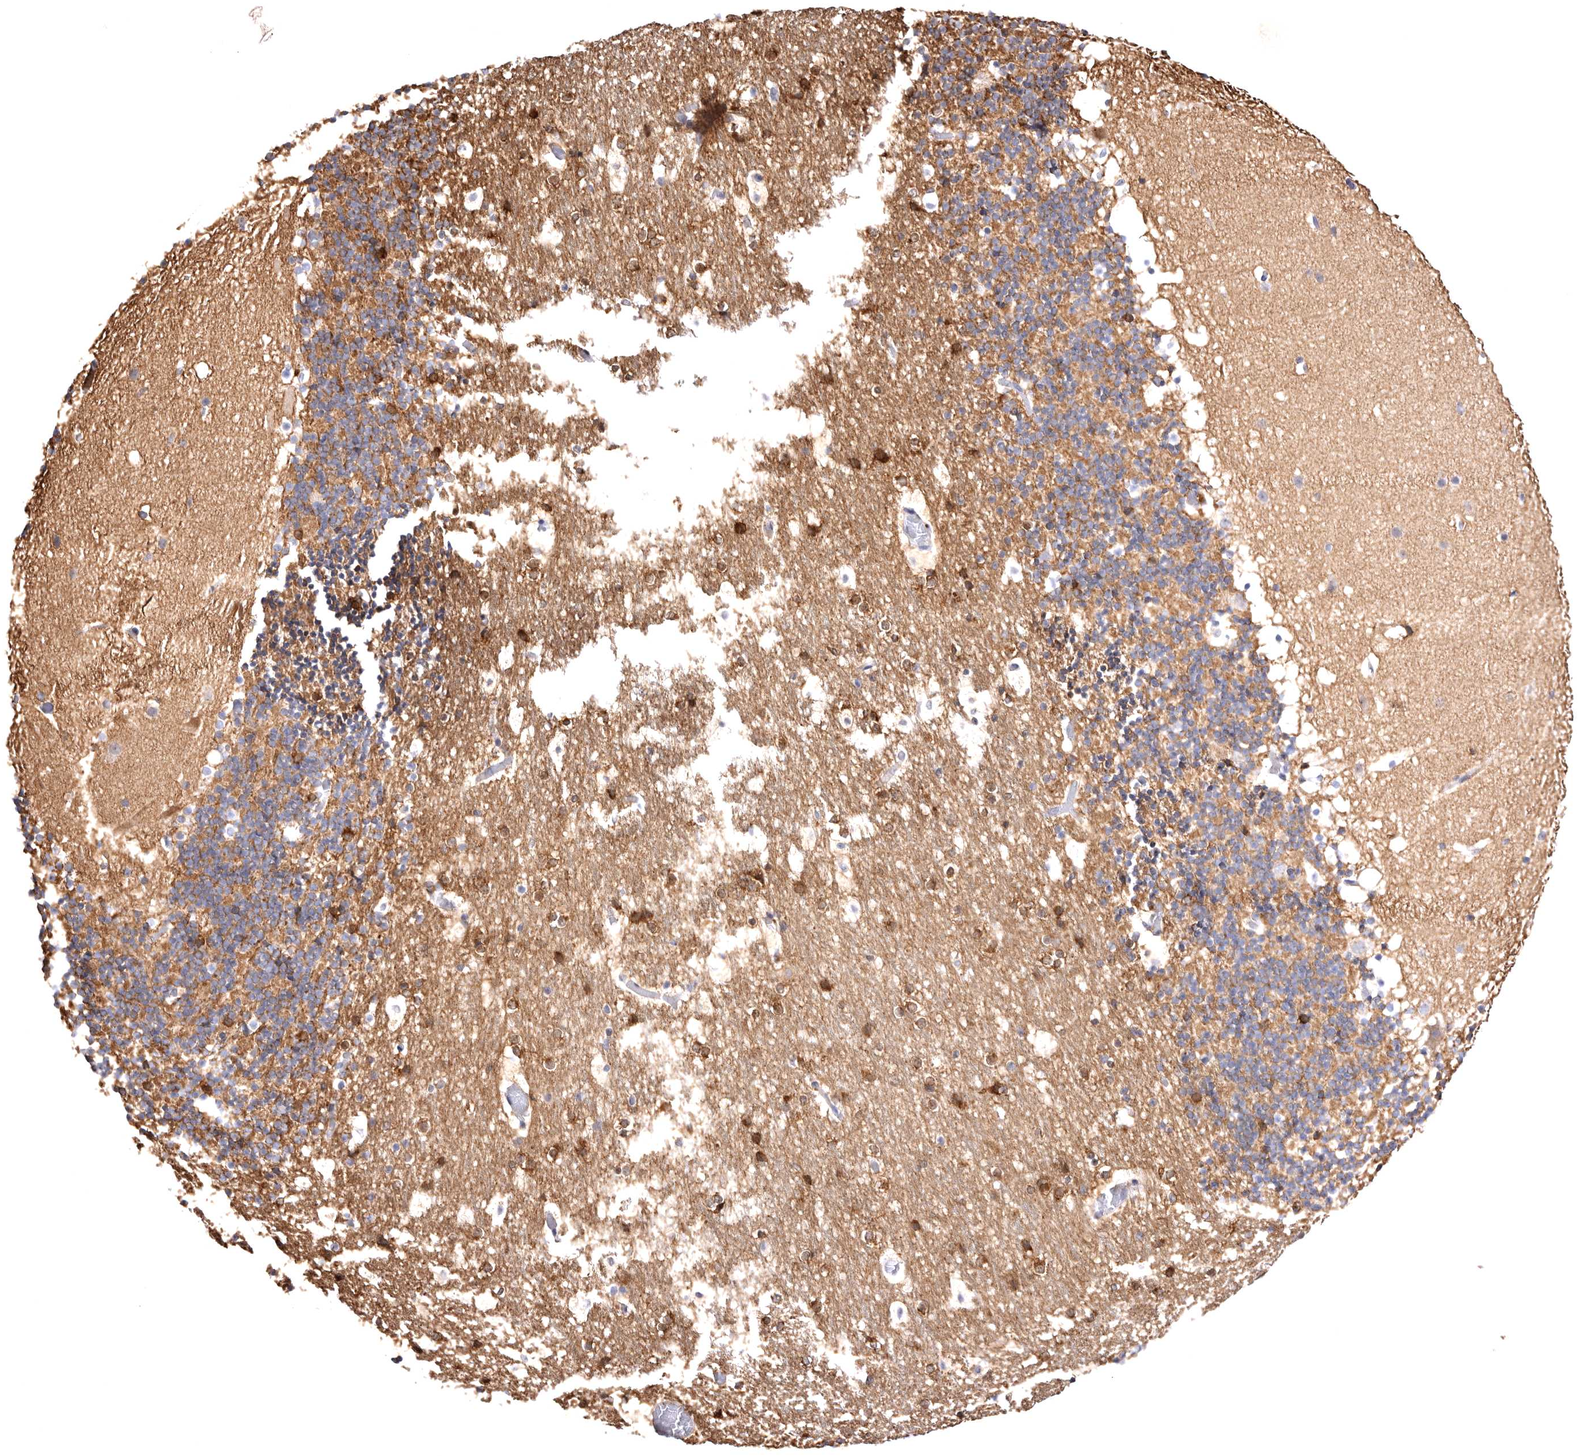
{"staining": {"intensity": "negative", "quantity": "none", "location": "none"}, "tissue": "cerebellum", "cell_type": "Cells in granular layer", "image_type": "normal", "snomed": [{"axis": "morphology", "description": "Normal tissue, NOS"}, {"axis": "topography", "description": "Cerebellum"}], "caption": "Image shows no protein expression in cells in granular layer of unremarkable cerebellum. (DAB immunohistochemistry (IHC) with hematoxylin counter stain).", "gene": "VPS45", "patient": {"sex": "male", "age": 57}}